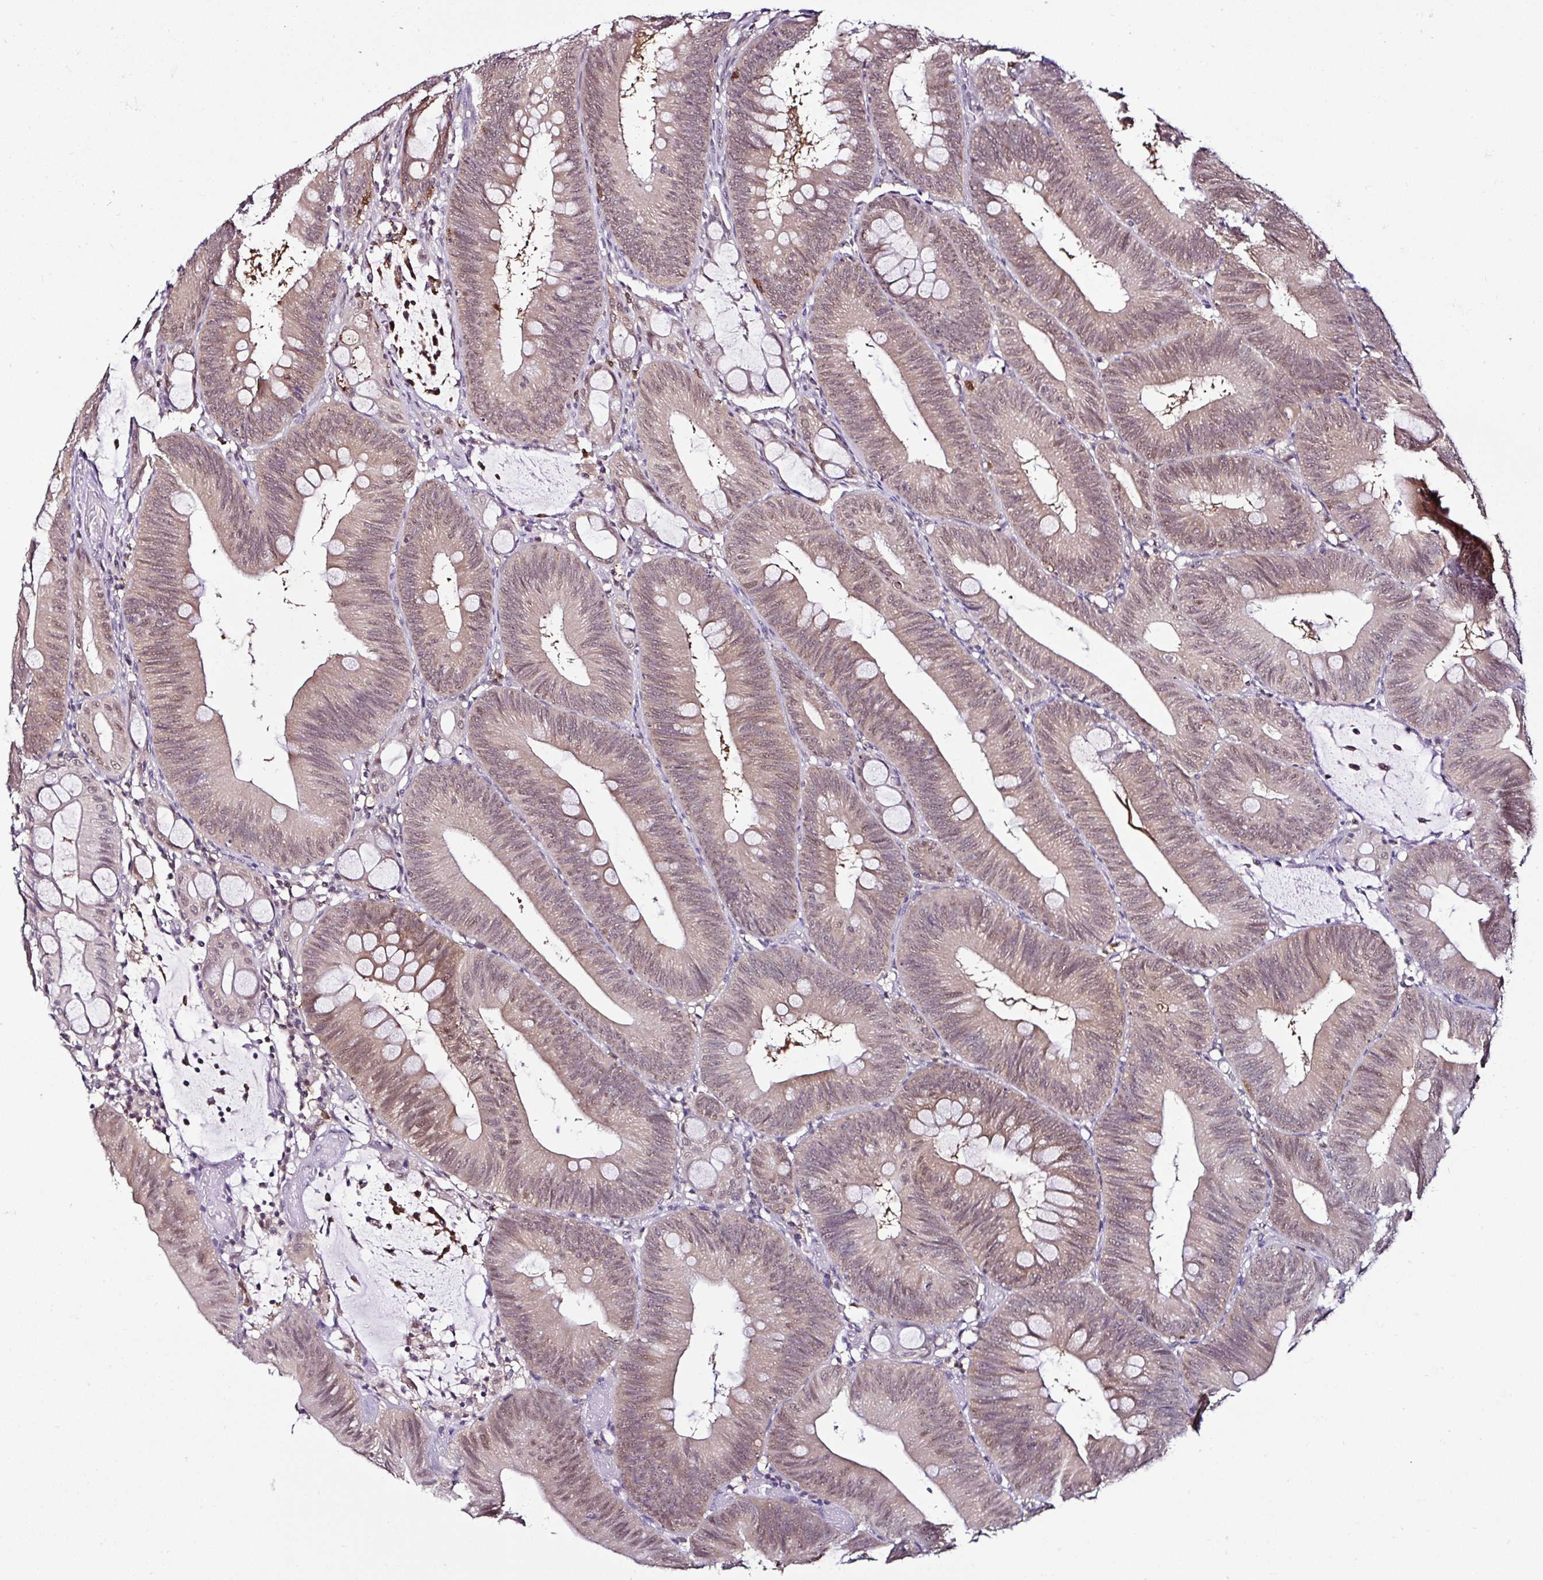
{"staining": {"intensity": "weak", "quantity": ">75%", "location": "cytoplasmic/membranous,nuclear"}, "tissue": "colorectal cancer", "cell_type": "Tumor cells", "image_type": "cancer", "snomed": [{"axis": "morphology", "description": "Adenocarcinoma, NOS"}, {"axis": "topography", "description": "Colon"}], "caption": "An image showing weak cytoplasmic/membranous and nuclear positivity in approximately >75% of tumor cells in adenocarcinoma (colorectal), as visualized by brown immunohistochemical staining.", "gene": "PIN4", "patient": {"sex": "male", "age": 84}}